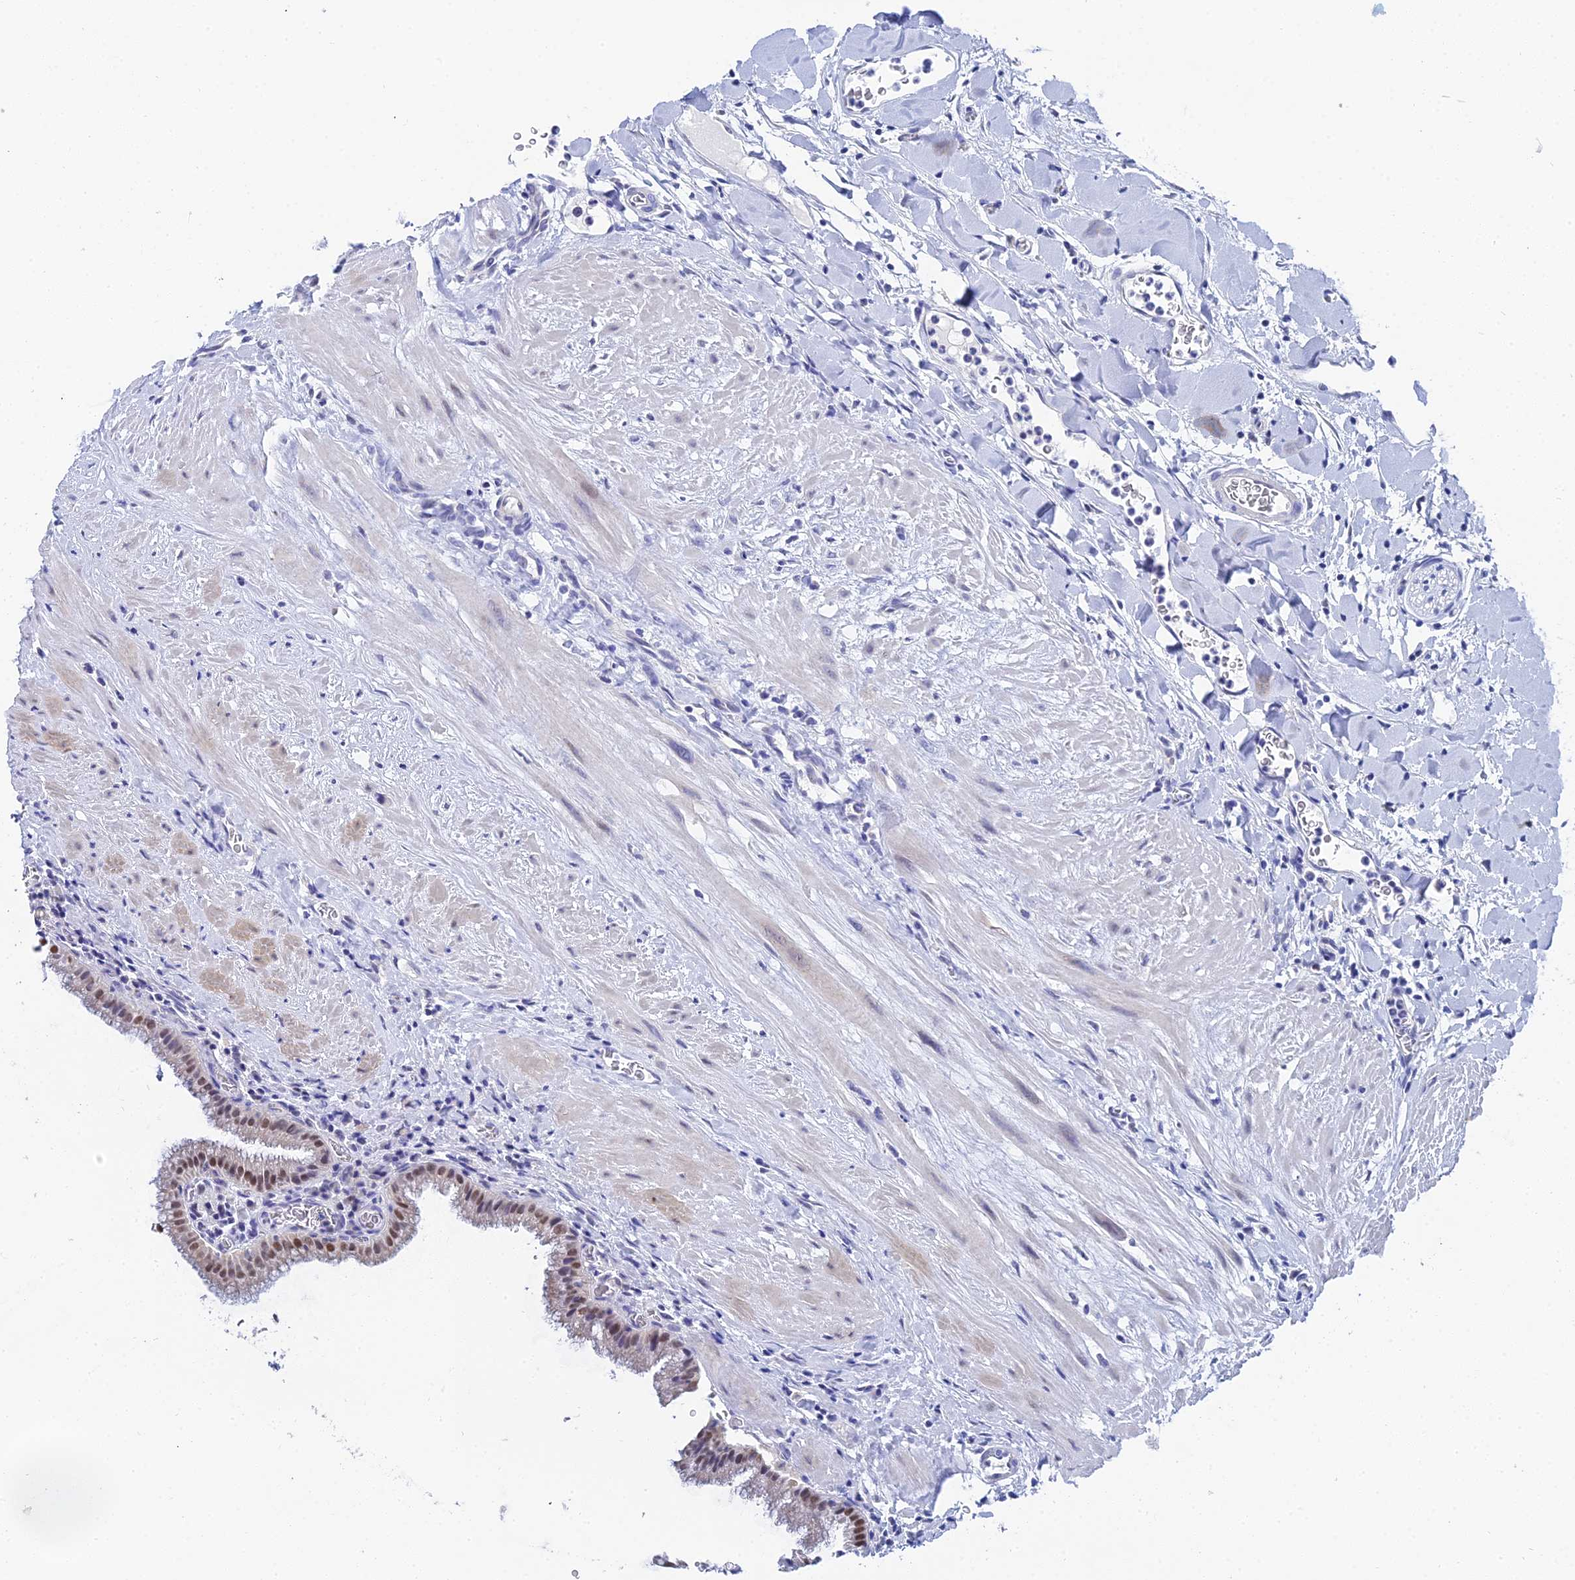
{"staining": {"intensity": "moderate", "quantity": "25%-75%", "location": "nuclear"}, "tissue": "gallbladder", "cell_type": "Glandular cells", "image_type": "normal", "snomed": [{"axis": "morphology", "description": "Normal tissue, NOS"}, {"axis": "topography", "description": "Gallbladder"}], "caption": "Gallbladder stained for a protein displays moderate nuclear positivity in glandular cells. (DAB (3,3'-diaminobenzidine) IHC, brown staining for protein, blue staining for nuclei).", "gene": "OCM2", "patient": {"sex": "male", "age": 78}}